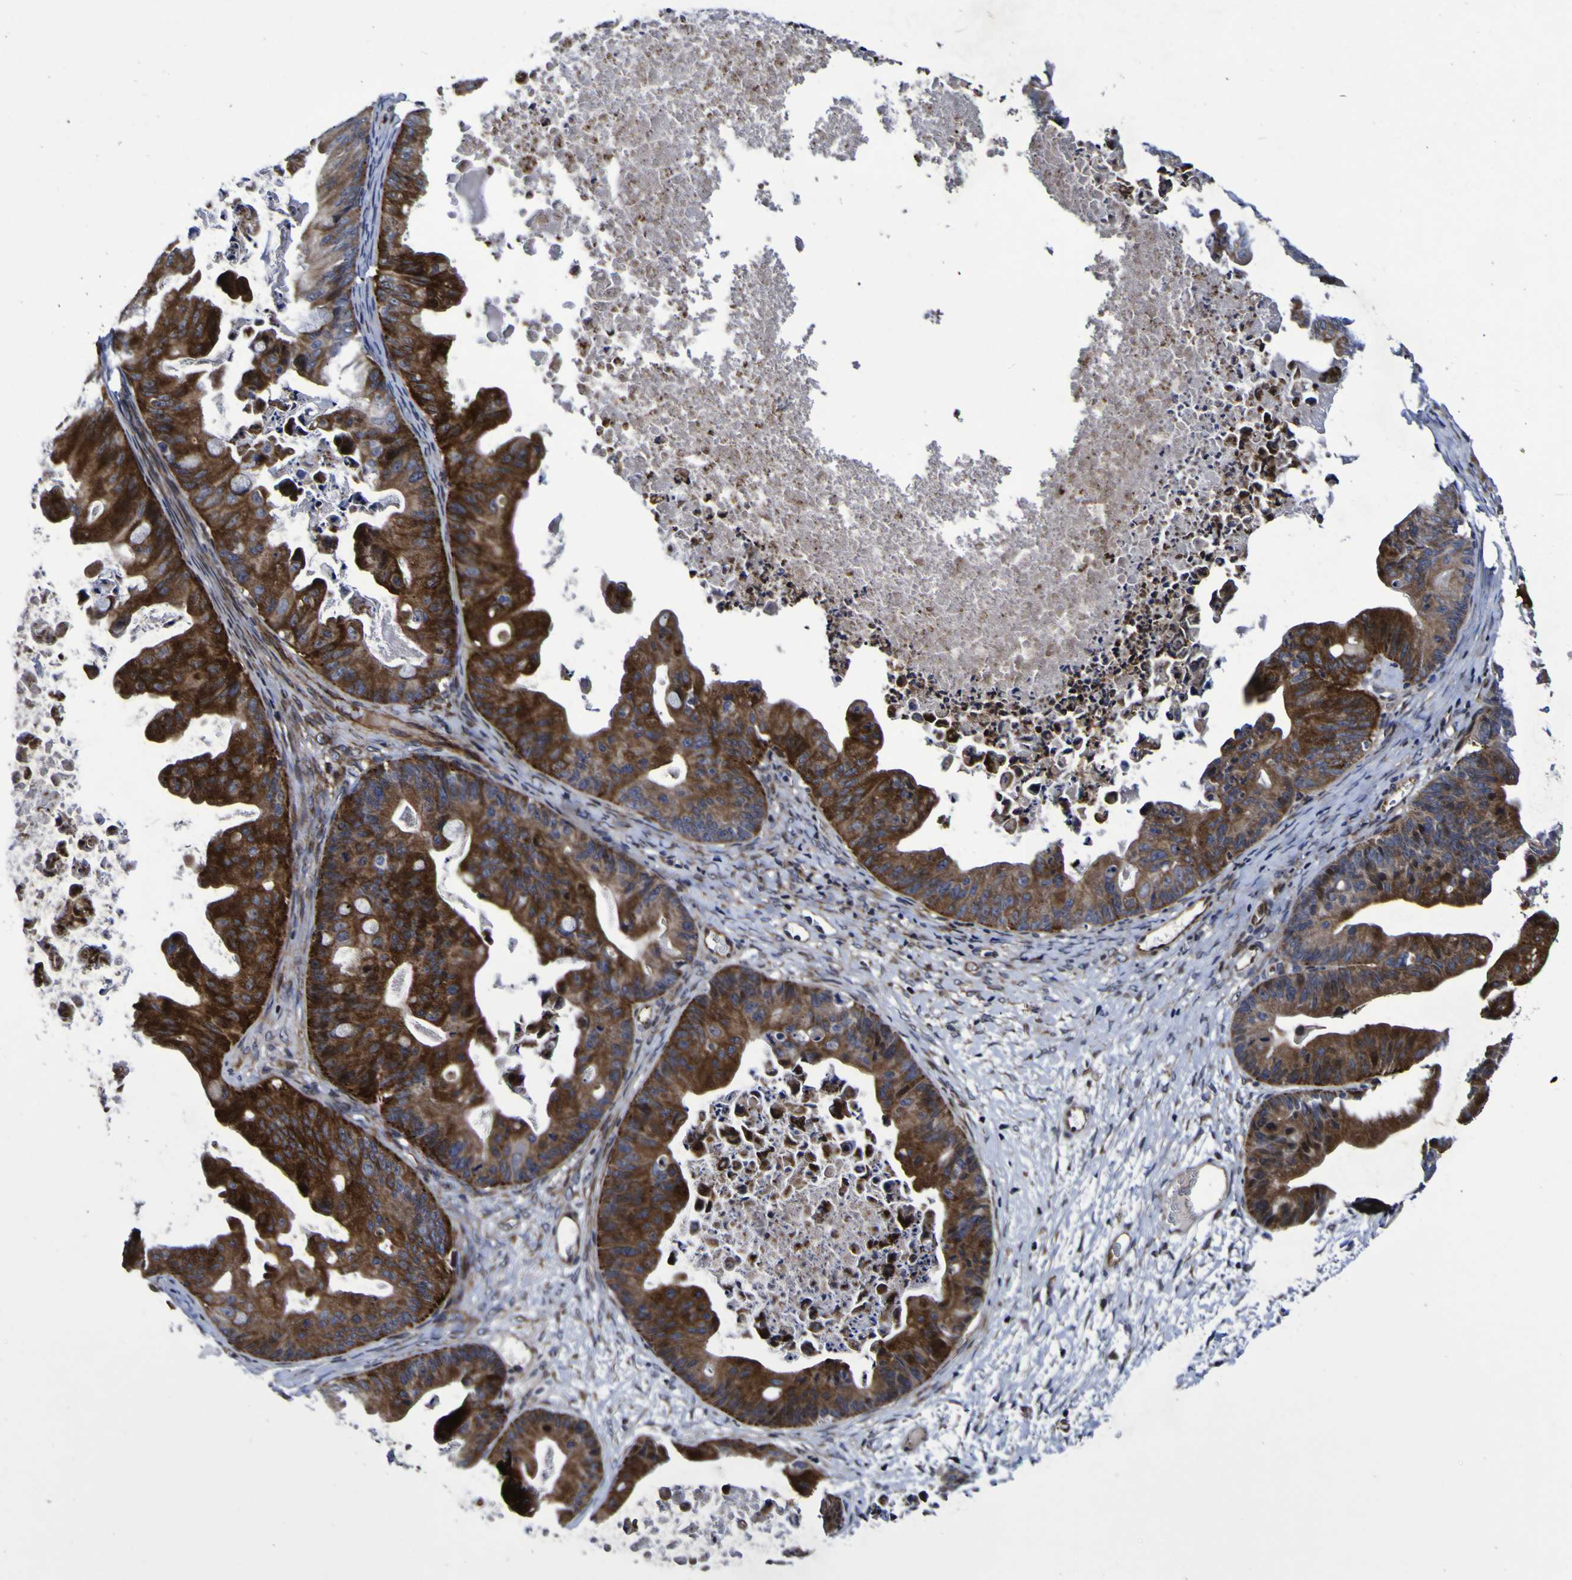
{"staining": {"intensity": "strong", "quantity": ">75%", "location": "cytoplasmic/membranous"}, "tissue": "ovarian cancer", "cell_type": "Tumor cells", "image_type": "cancer", "snomed": [{"axis": "morphology", "description": "Cystadenocarcinoma, mucinous, NOS"}, {"axis": "topography", "description": "Ovary"}], "caption": "Protein analysis of ovarian cancer tissue shows strong cytoplasmic/membranous staining in approximately >75% of tumor cells. (DAB = brown stain, brightfield microscopy at high magnification).", "gene": "MGLL", "patient": {"sex": "female", "age": 37}}